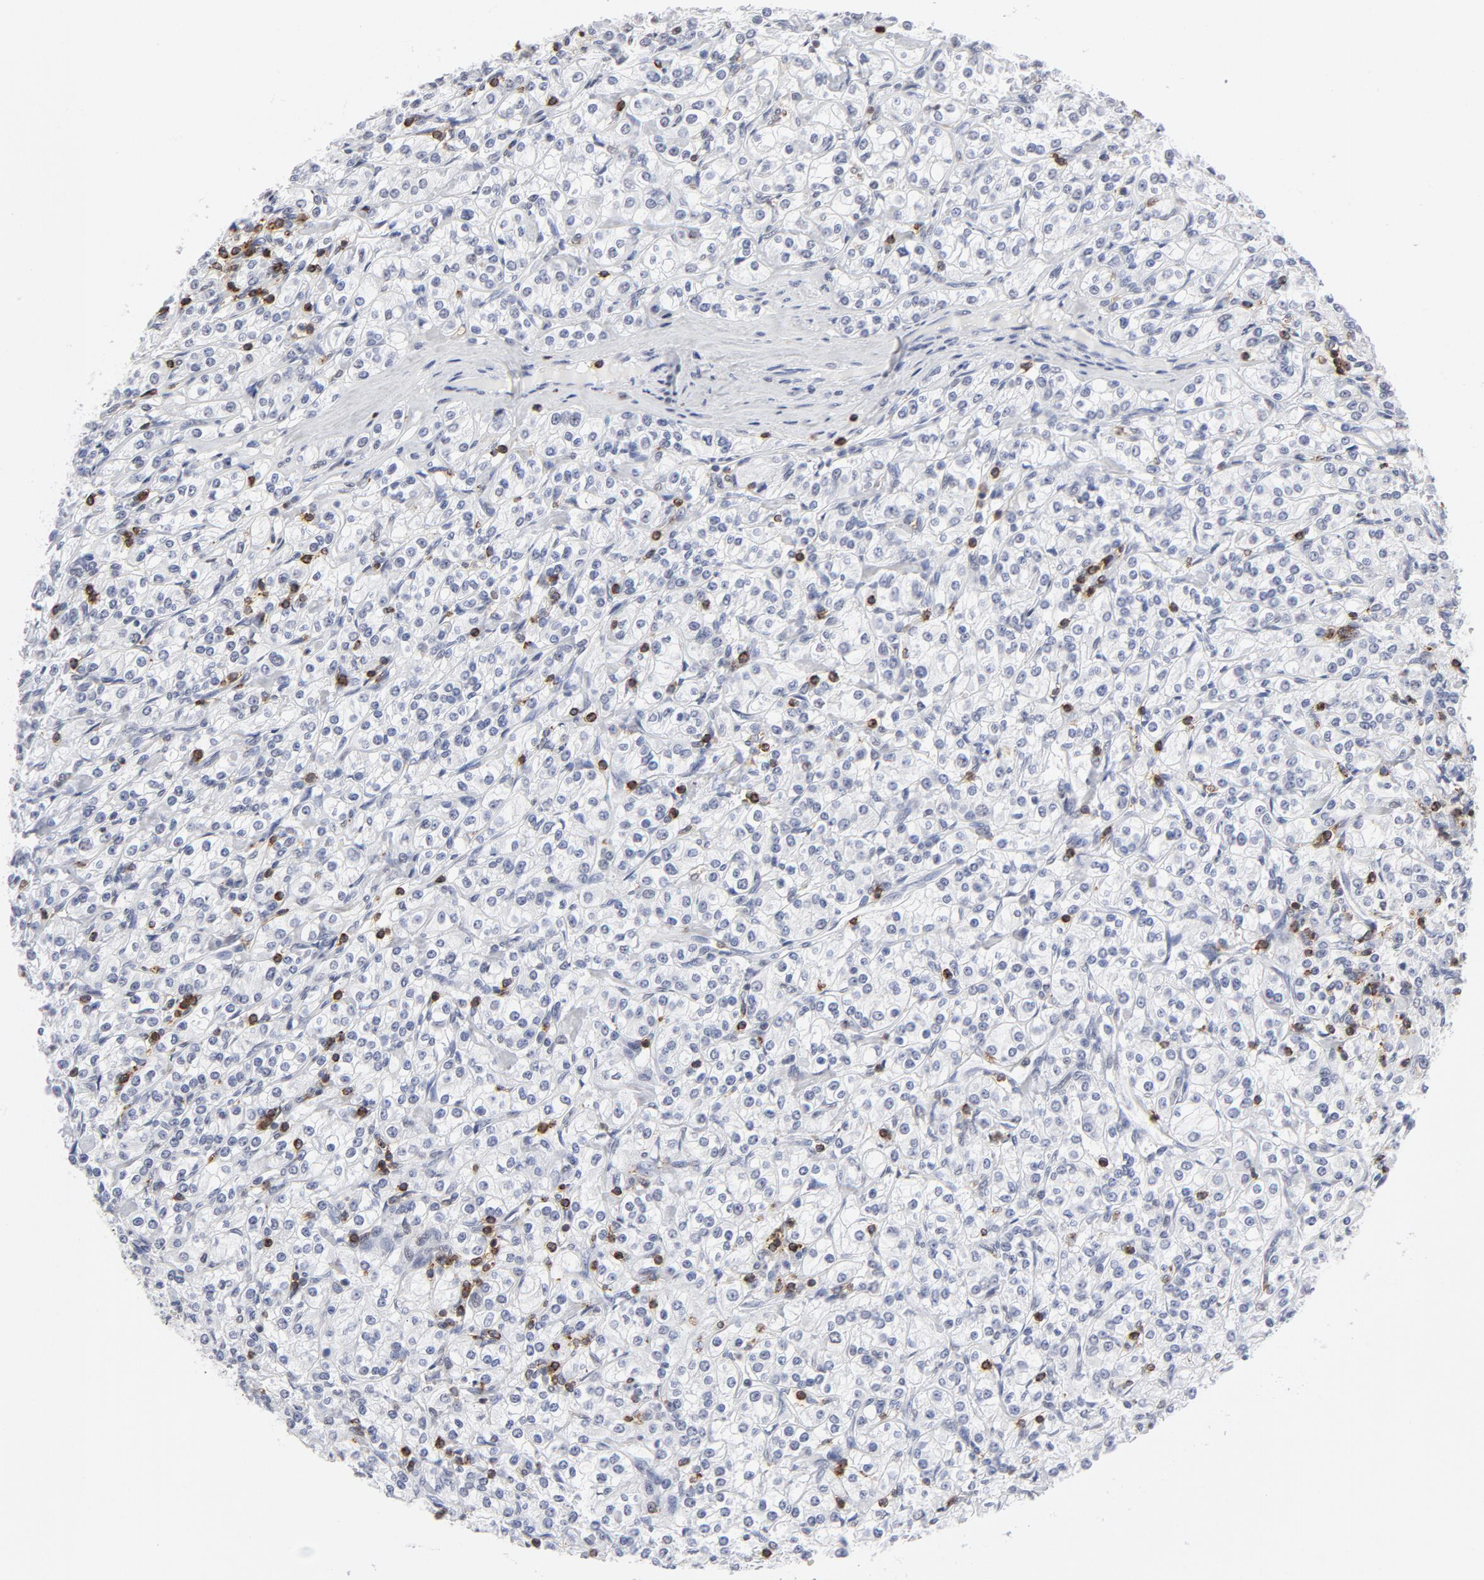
{"staining": {"intensity": "negative", "quantity": "none", "location": "none"}, "tissue": "renal cancer", "cell_type": "Tumor cells", "image_type": "cancer", "snomed": [{"axis": "morphology", "description": "Adenocarcinoma, NOS"}, {"axis": "topography", "description": "Kidney"}], "caption": "DAB immunohistochemical staining of renal cancer reveals no significant expression in tumor cells.", "gene": "CD2", "patient": {"sex": "male", "age": 77}}